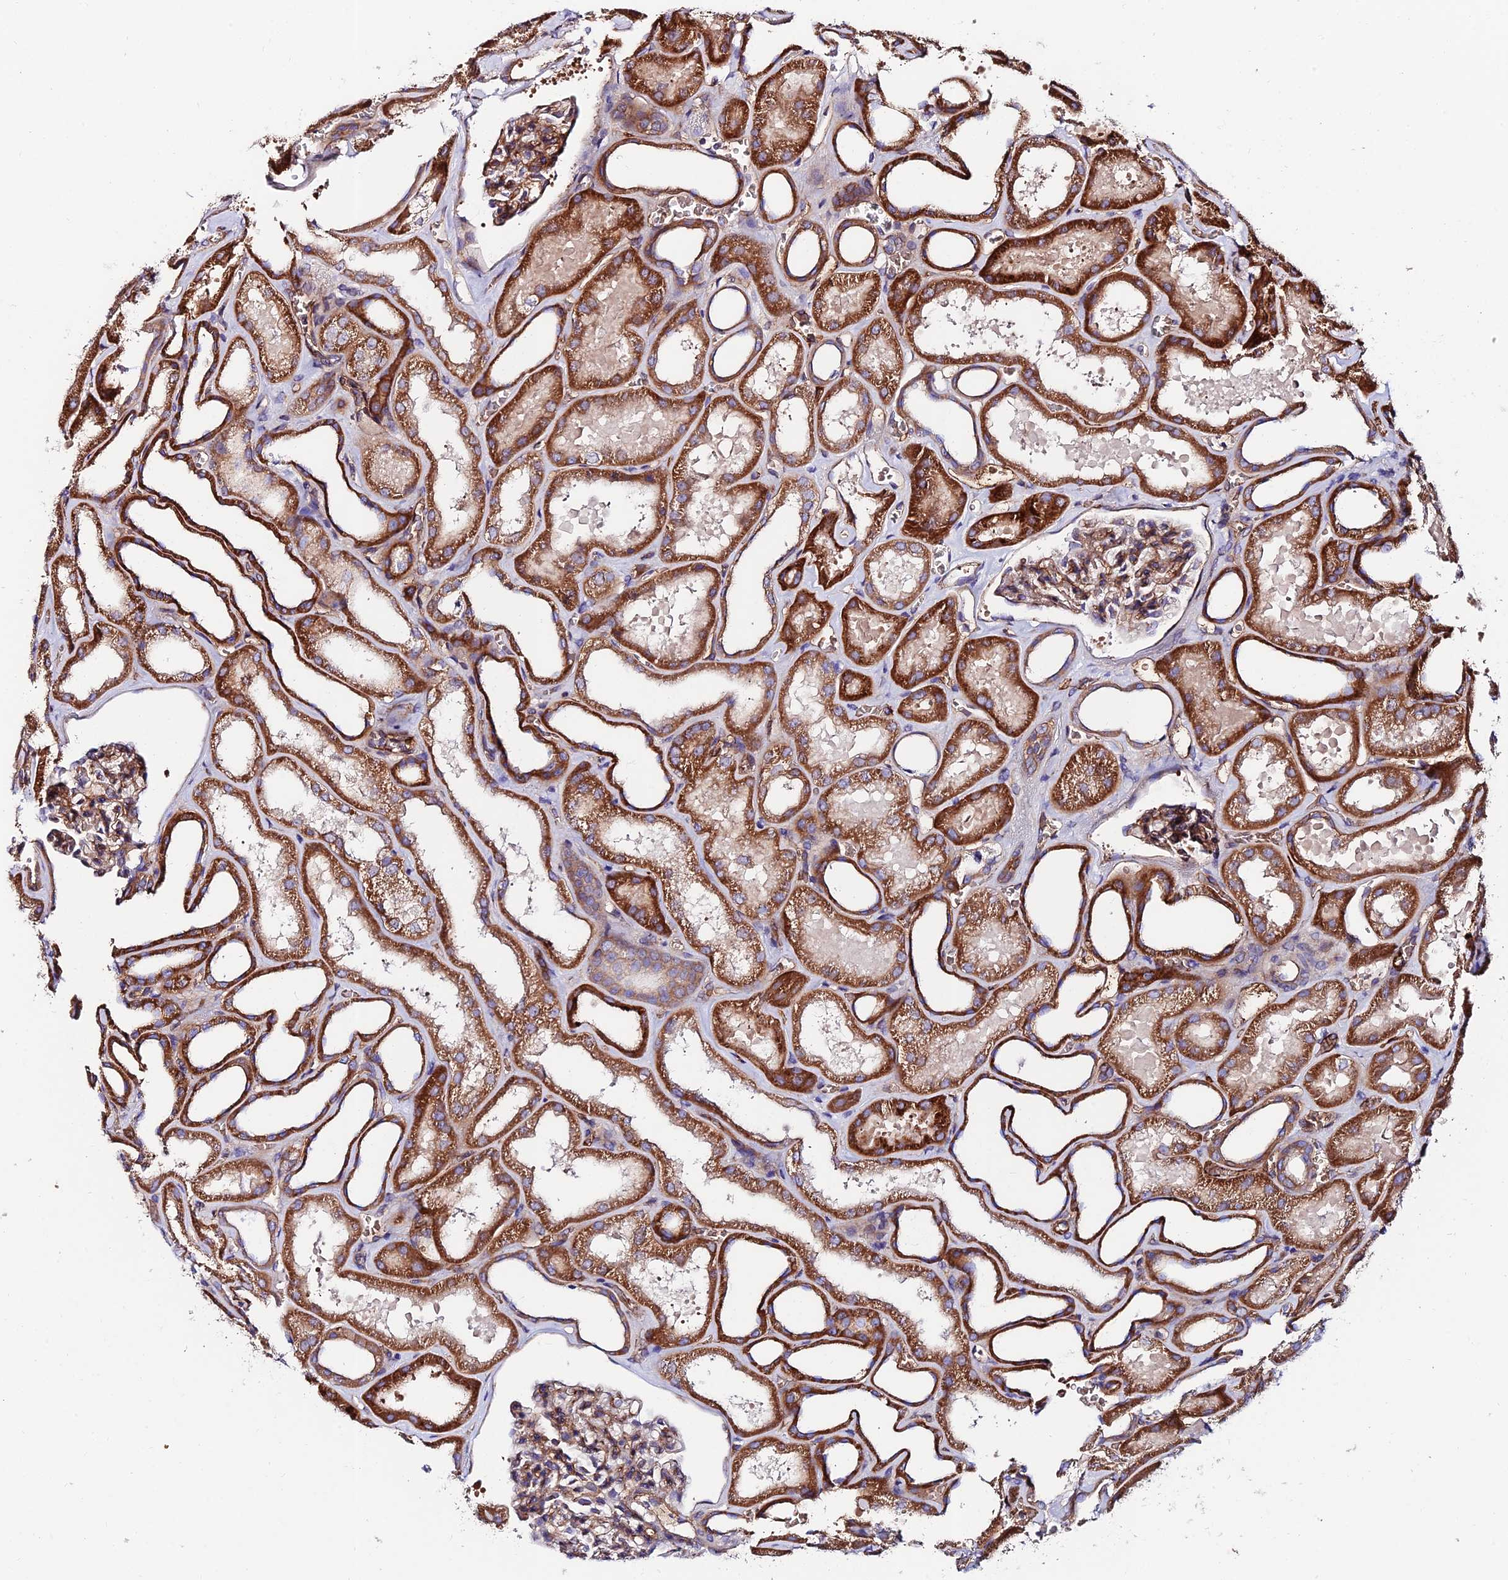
{"staining": {"intensity": "moderate", "quantity": ">75%", "location": "cytoplasmic/membranous"}, "tissue": "kidney", "cell_type": "Cells in glomeruli", "image_type": "normal", "snomed": [{"axis": "morphology", "description": "Normal tissue, NOS"}, {"axis": "morphology", "description": "Adenocarcinoma, NOS"}, {"axis": "topography", "description": "Kidney"}], "caption": "Immunohistochemical staining of benign kidney reveals moderate cytoplasmic/membranous protein staining in about >75% of cells in glomeruli.", "gene": "ADGRF3", "patient": {"sex": "female", "age": 68}}